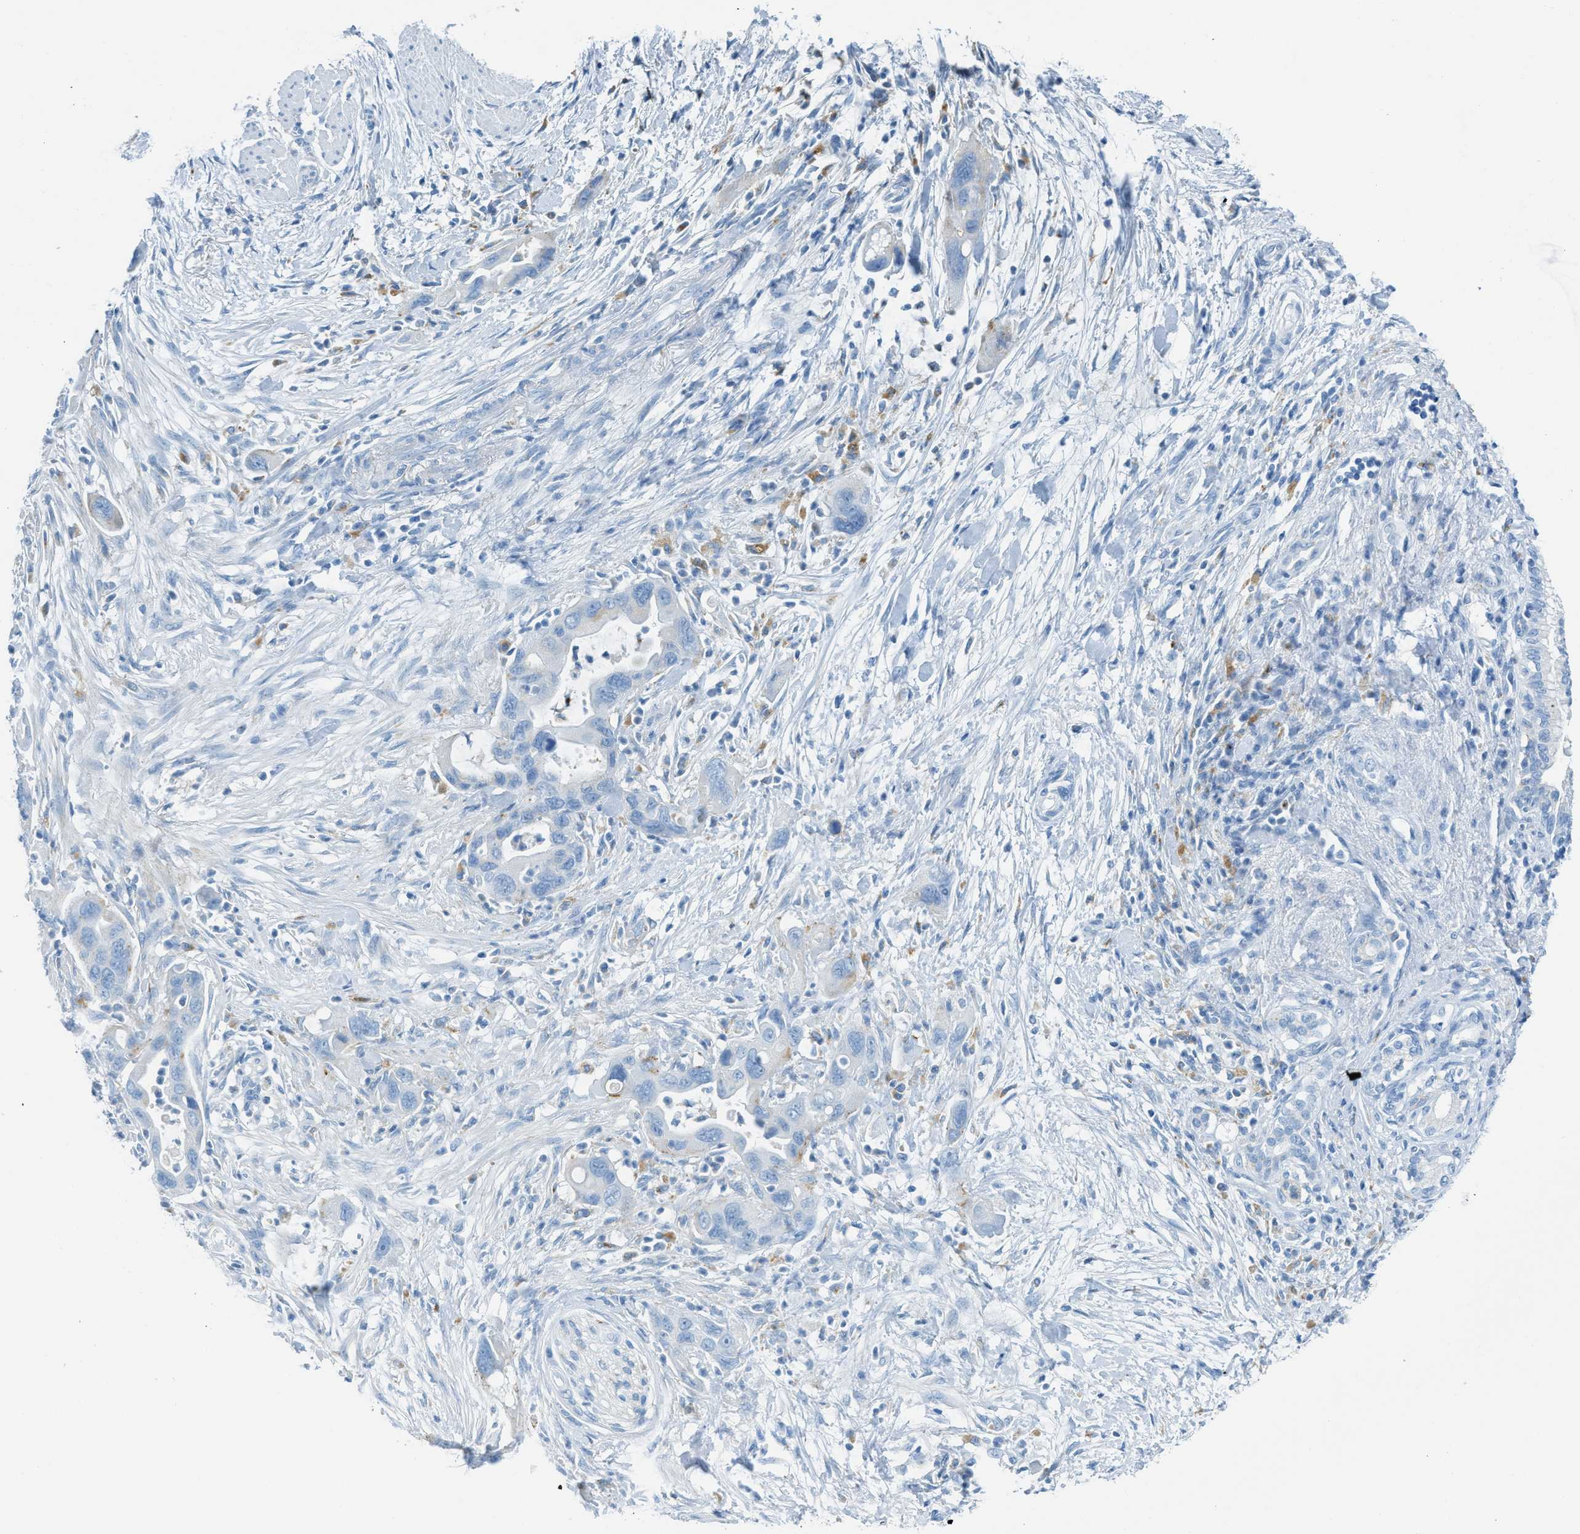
{"staining": {"intensity": "negative", "quantity": "none", "location": "none"}, "tissue": "pancreatic cancer", "cell_type": "Tumor cells", "image_type": "cancer", "snomed": [{"axis": "morphology", "description": "Normal tissue, NOS"}, {"axis": "morphology", "description": "Adenocarcinoma, NOS"}, {"axis": "topography", "description": "Pancreas"}], "caption": "DAB (3,3'-diaminobenzidine) immunohistochemical staining of adenocarcinoma (pancreatic) exhibits no significant positivity in tumor cells.", "gene": "C21orf62", "patient": {"sex": "female", "age": 71}}